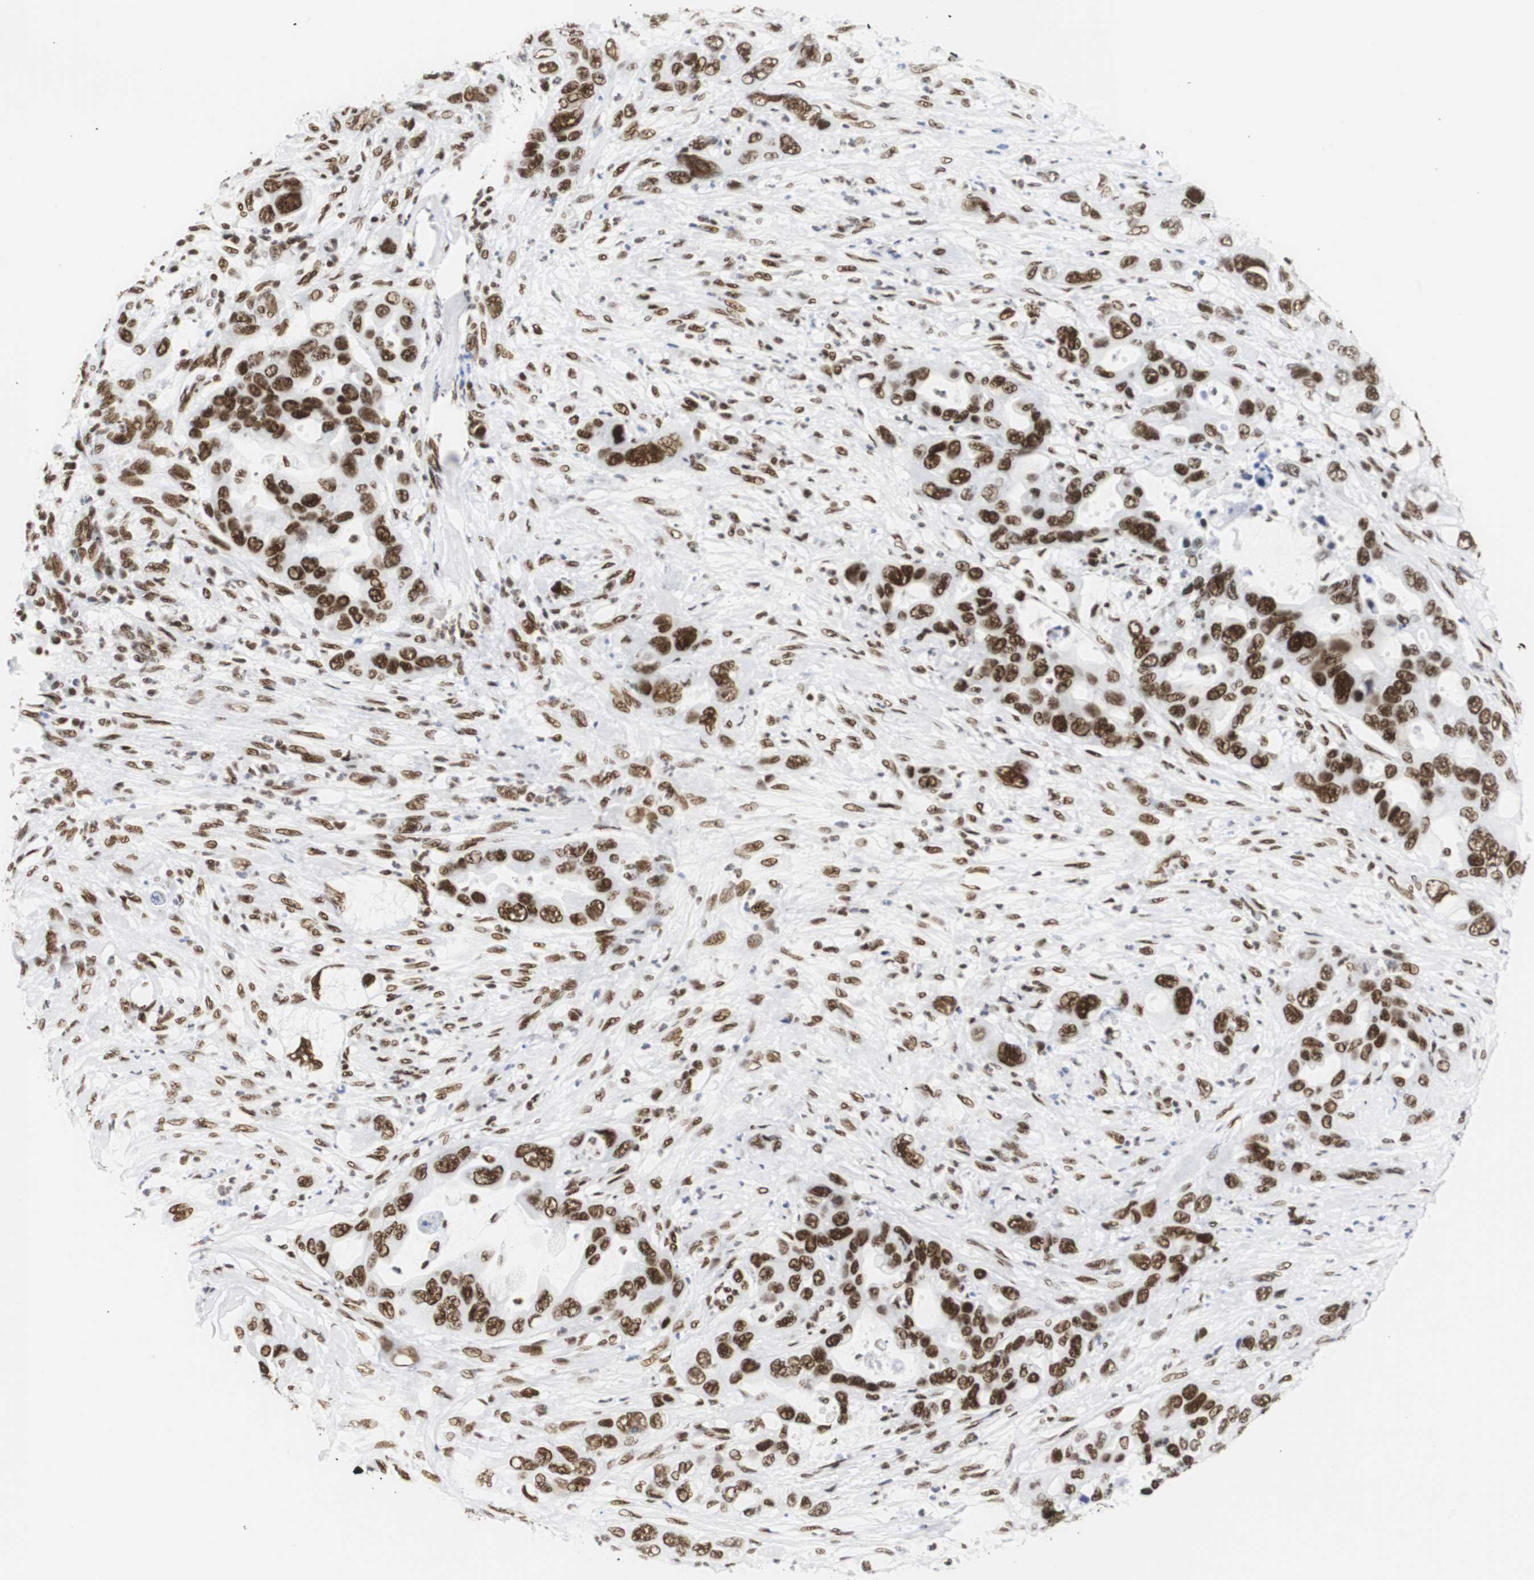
{"staining": {"intensity": "strong", "quantity": ">75%", "location": "nuclear"}, "tissue": "pancreatic cancer", "cell_type": "Tumor cells", "image_type": "cancer", "snomed": [{"axis": "morphology", "description": "Adenocarcinoma, NOS"}, {"axis": "topography", "description": "Pancreas"}], "caption": "Tumor cells demonstrate high levels of strong nuclear staining in approximately >75% of cells in pancreatic cancer (adenocarcinoma).", "gene": "HNRNPH2", "patient": {"sex": "female", "age": 71}}